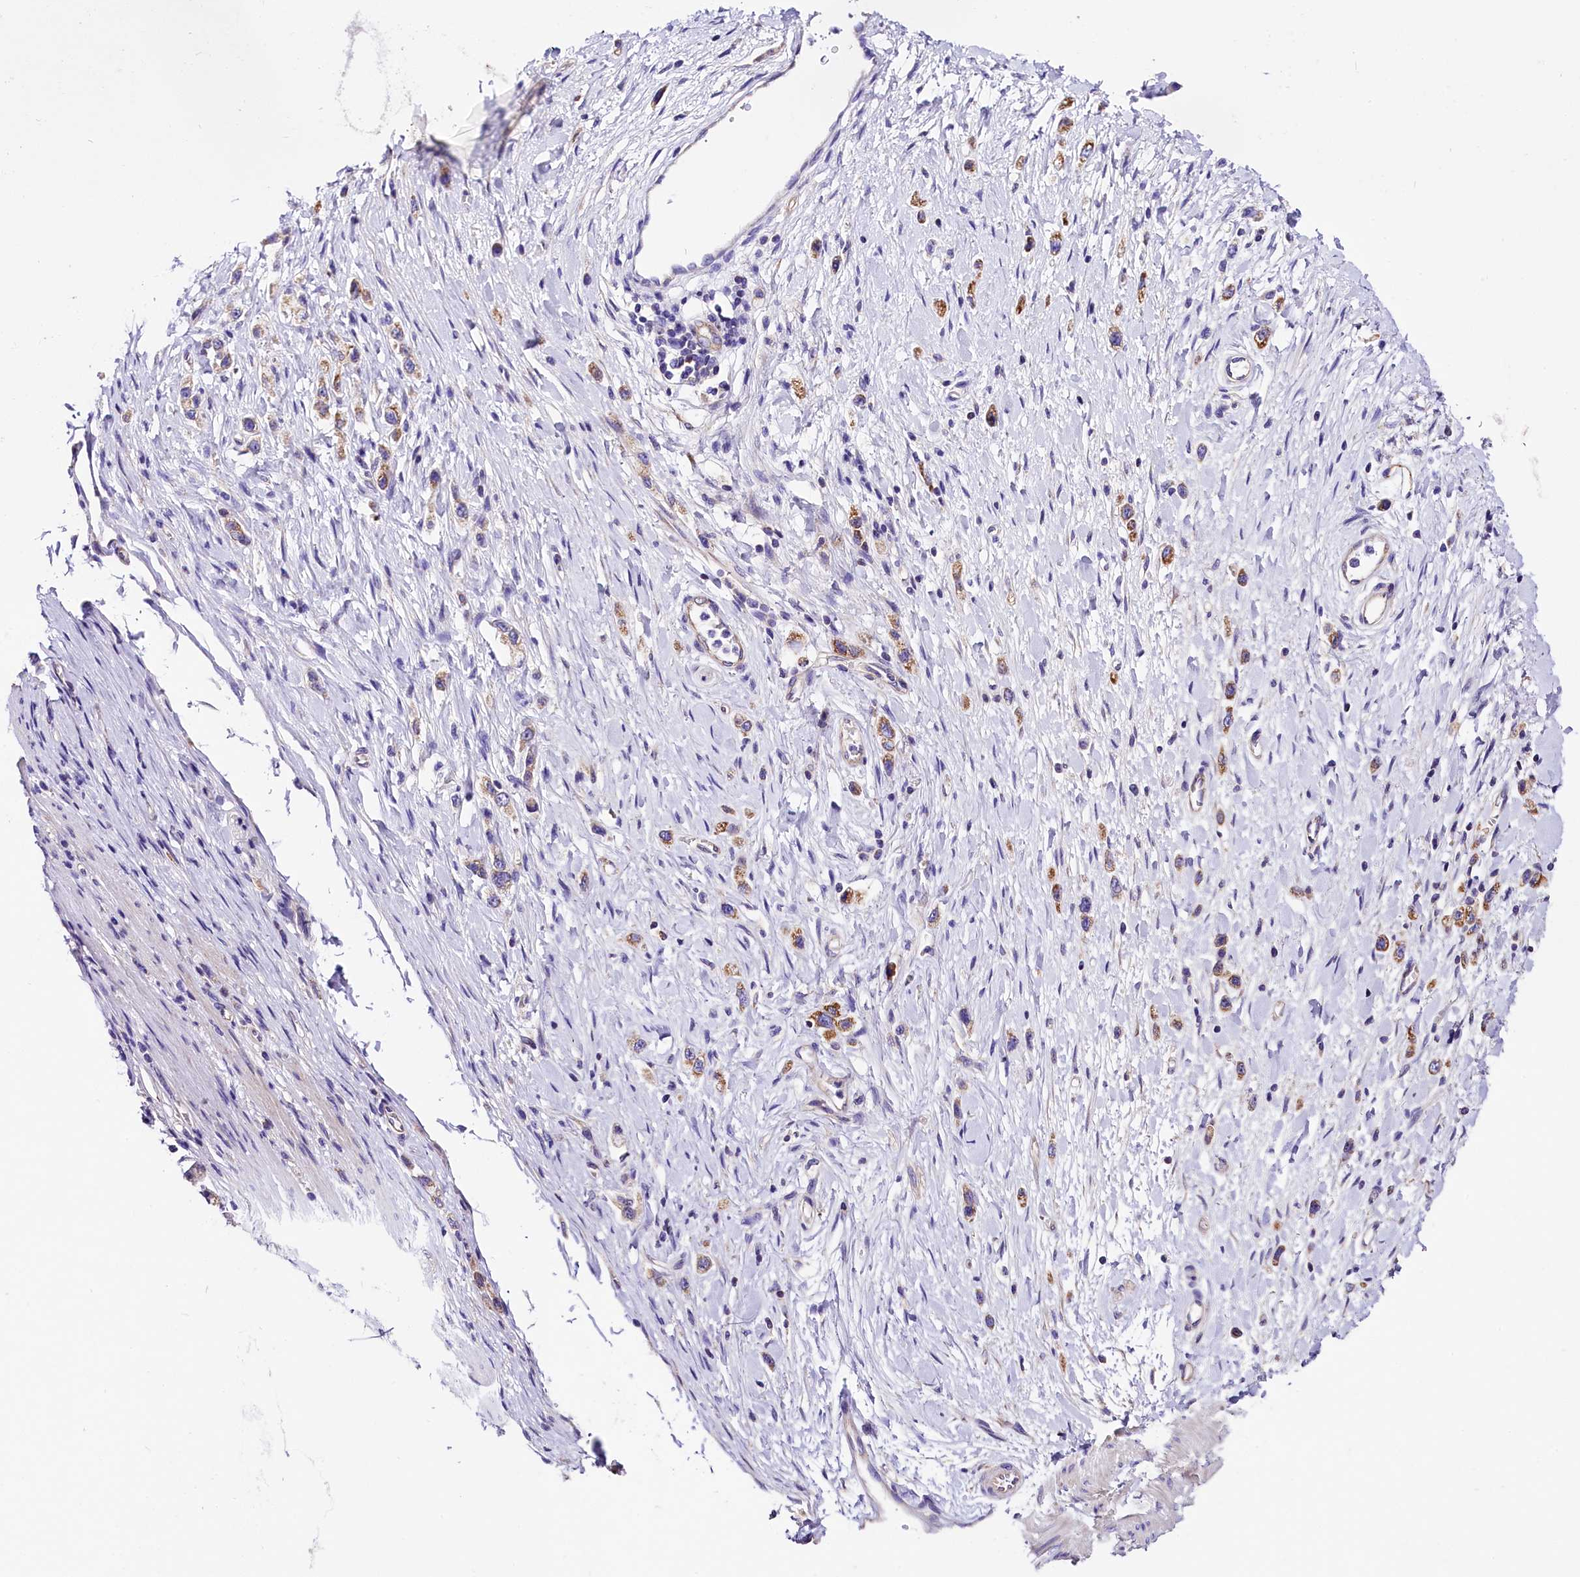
{"staining": {"intensity": "moderate", "quantity": ">75%", "location": "cytoplasmic/membranous"}, "tissue": "stomach cancer", "cell_type": "Tumor cells", "image_type": "cancer", "snomed": [{"axis": "morphology", "description": "Adenocarcinoma, NOS"}, {"axis": "topography", "description": "Stomach"}], "caption": "Stomach cancer (adenocarcinoma) stained with a protein marker exhibits moderate staining in tumor cells.", "gene": "ACAA2", "patient": {"sex": "female", "age": 65}}